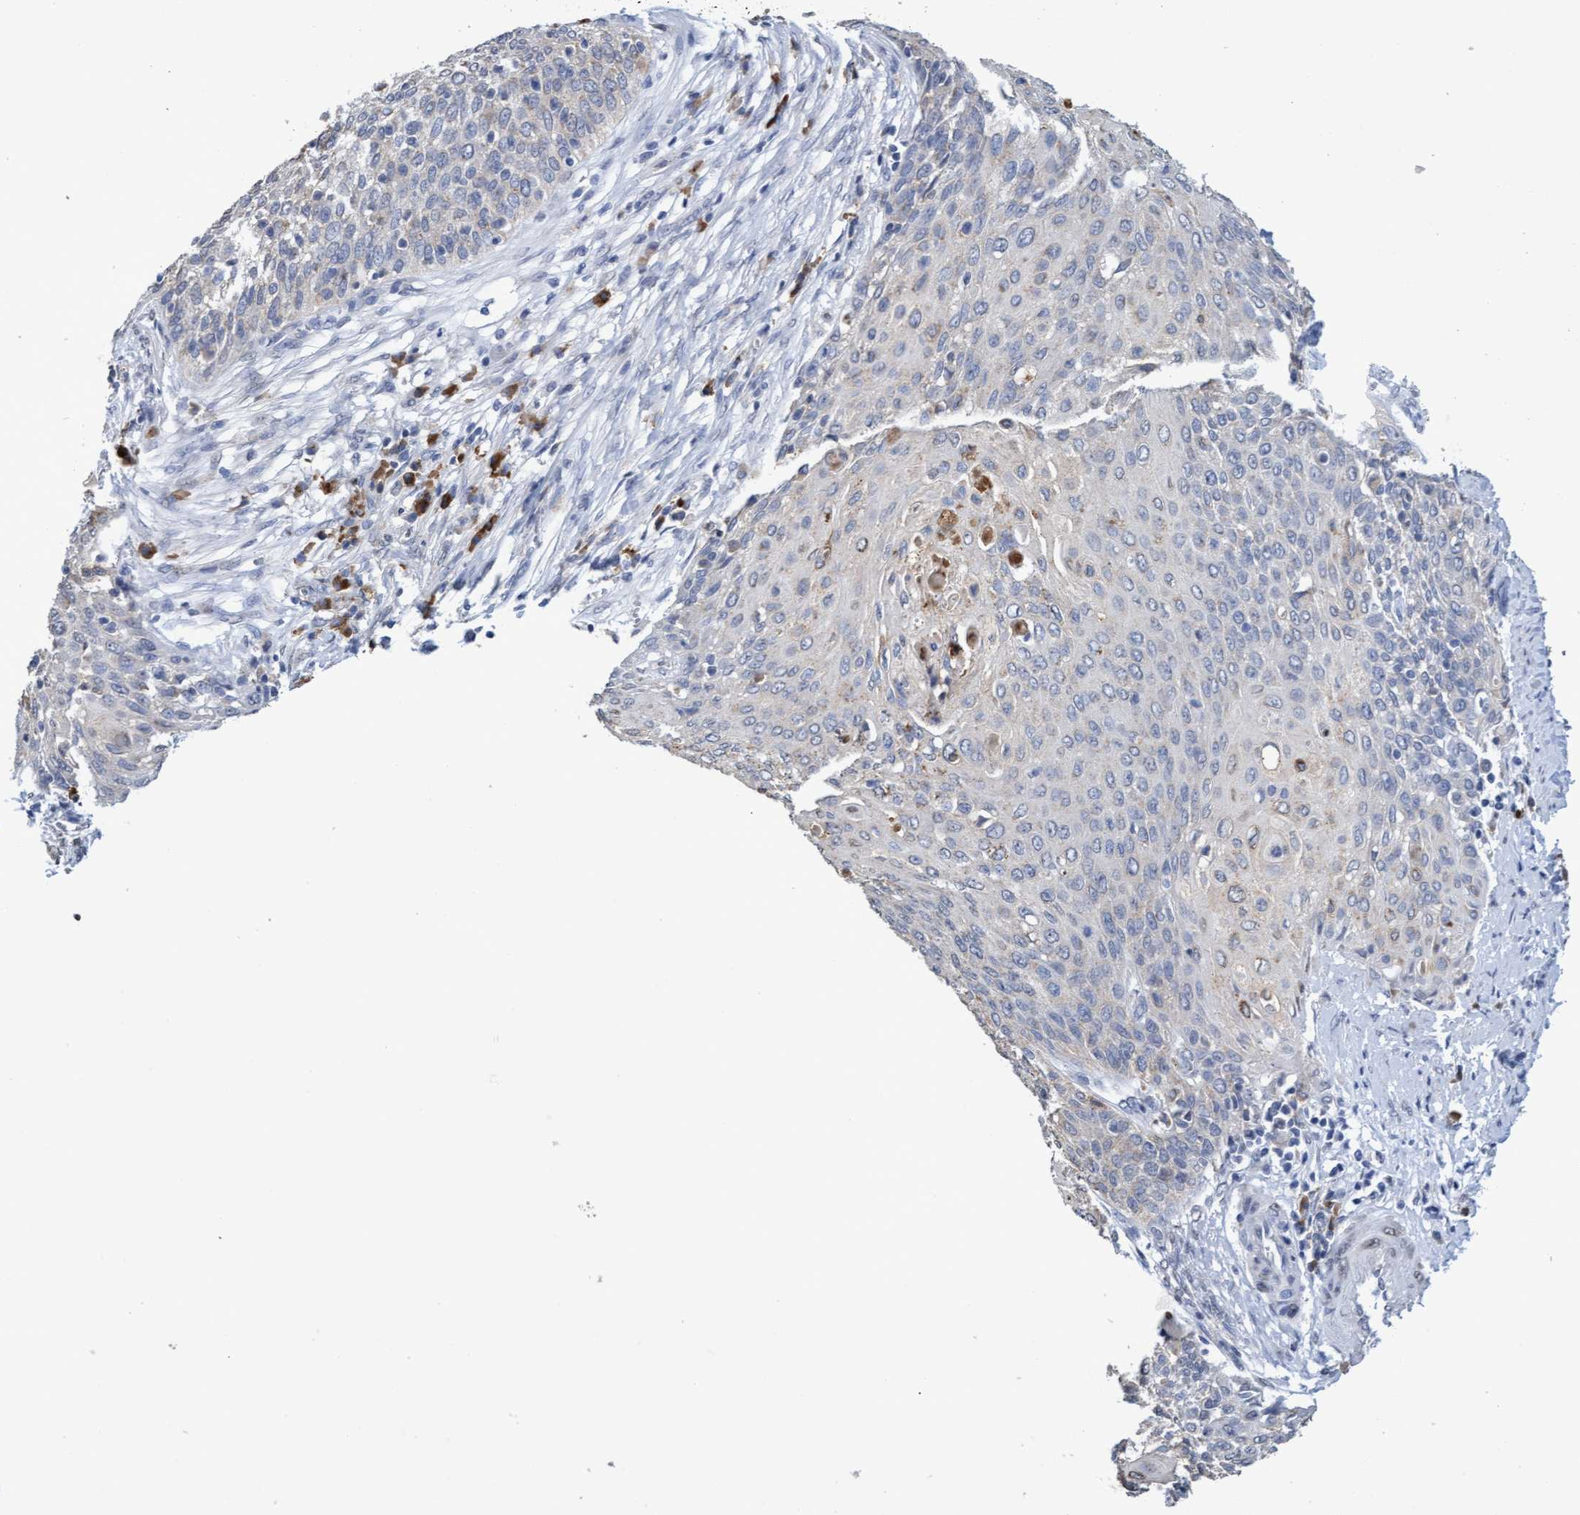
{"staining": {"intensity": "negative", "quantity": "none", "location": "none"}, "tissue": "cervical cancer", "cell_type": "Tumor cells", "image_type": "cancer", "snomed": [{"axis": "morphology", "description": "Squamous cell carcinoma, NOS"}, {"axis": "topography", "description": "Cervix"}], "caption": "Immunohistochemical staining of cervical cancer (squamous cell carcinoma) displays no significant staining in tumor cells. (Brightfield microscopy of DAB immunohistochemistry at high magnification).", "gene": "GPR39", "patient": {"sex": "female", "age": 39}}